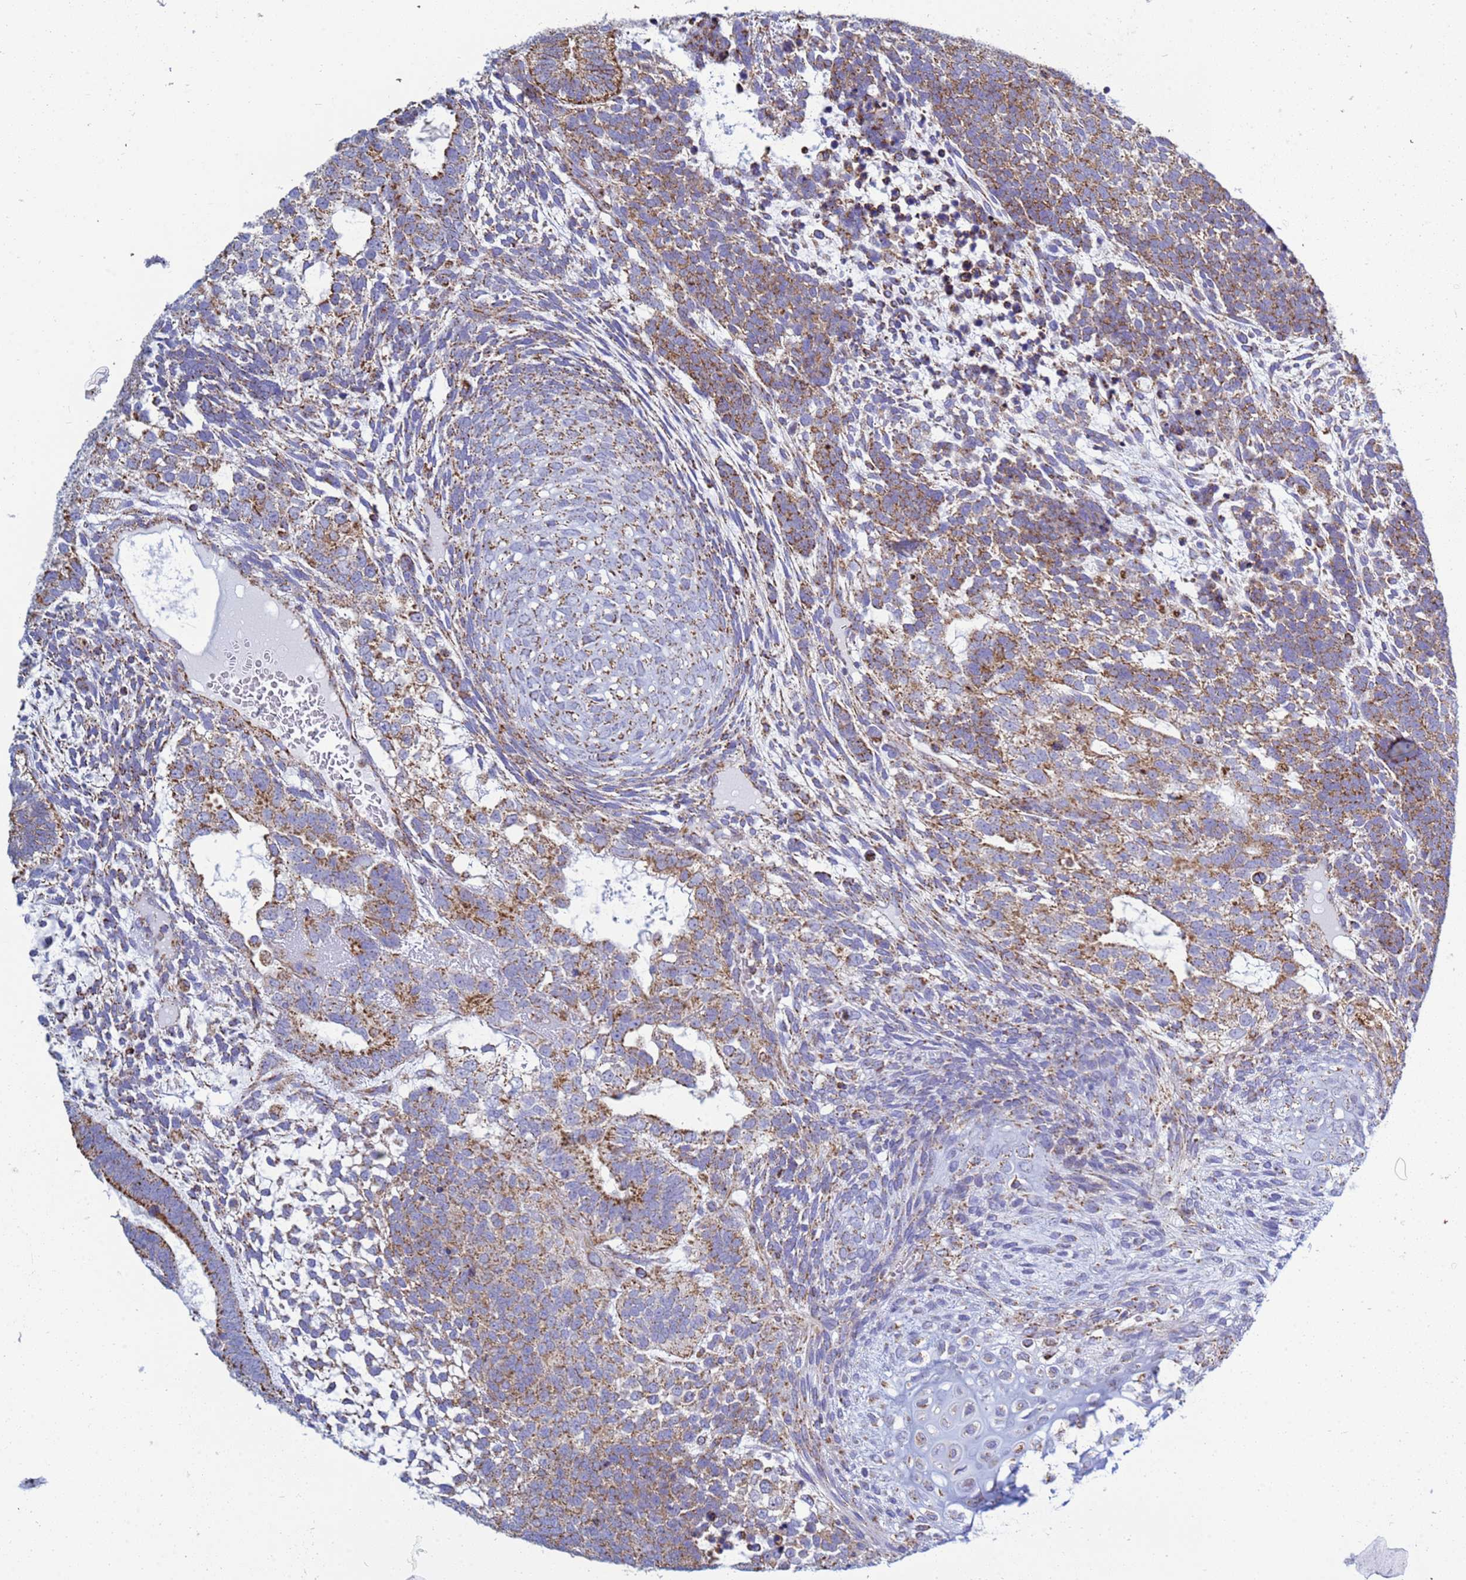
{"staining": {"intensity": "moderate", "quantity": ">75%", "location": "cytoplasmic/membranous"}, "tissue": "testis cancer", "cell_type": "Tumor cells", "image_type": "cancer", "snomed": [{"axis": "morphology", "description": "Carcinoma, Embryonal, NOS"}, {"axis": "topography", "description": "Testis"}], "caption": "Protein staining of embryonal carcinoma (testis) tissue demonstrates moderate cytoplasmic/membranous positivity in approximately >75% of tumor cells.", "gene": "COQ4", "patient": {"sex": "male", "age": 23}}